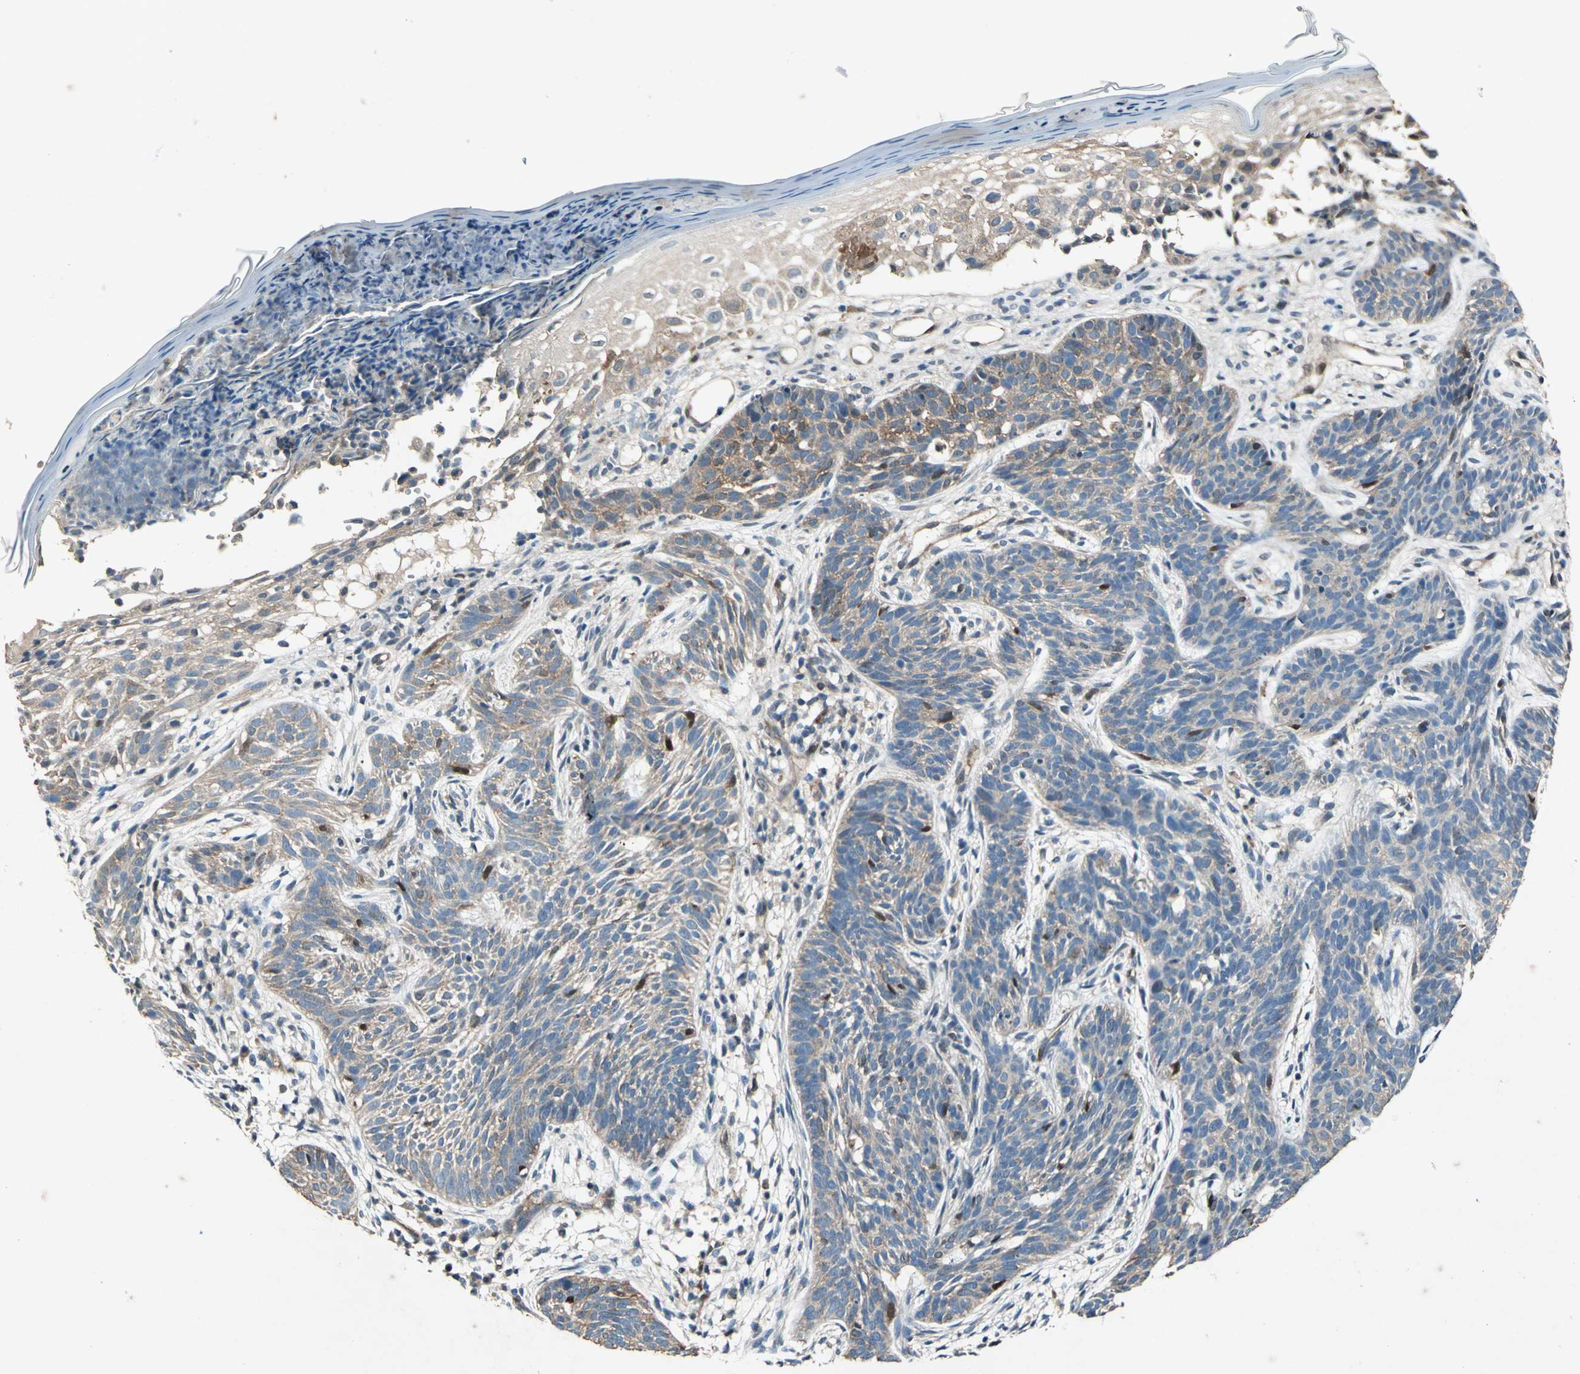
{"staining": {"intensity": "moderate", "quantity": ">75%", "location": "cytoplasmic/membranous"}, "tissue": "skin cancer", "cell_type": "Tumor cells", "image_type": "cancer", "snomed": [{"axis": "morphology", "description": "Normal tissue, NOS"}, {"axis": "morphology", "description": "Basal cell carcinoma"}, {"axis": "topography", "description": "Skin"}], "caption": "DAB (3,3'-diaminobenzidine) immunohistochemical staining of human basal cell carcinoma (skin) displays moderate cytoplasmic/membranous protein staining in about >75% of tumor cells. The staining was performed using DAB (3,3'-diaminobenzidine), with brown indicating positive protein expression. Nuclei are stained blue with hematoxylin.", "gene": "RRM2B", "patient": {"sex": "female", "age": 69}}